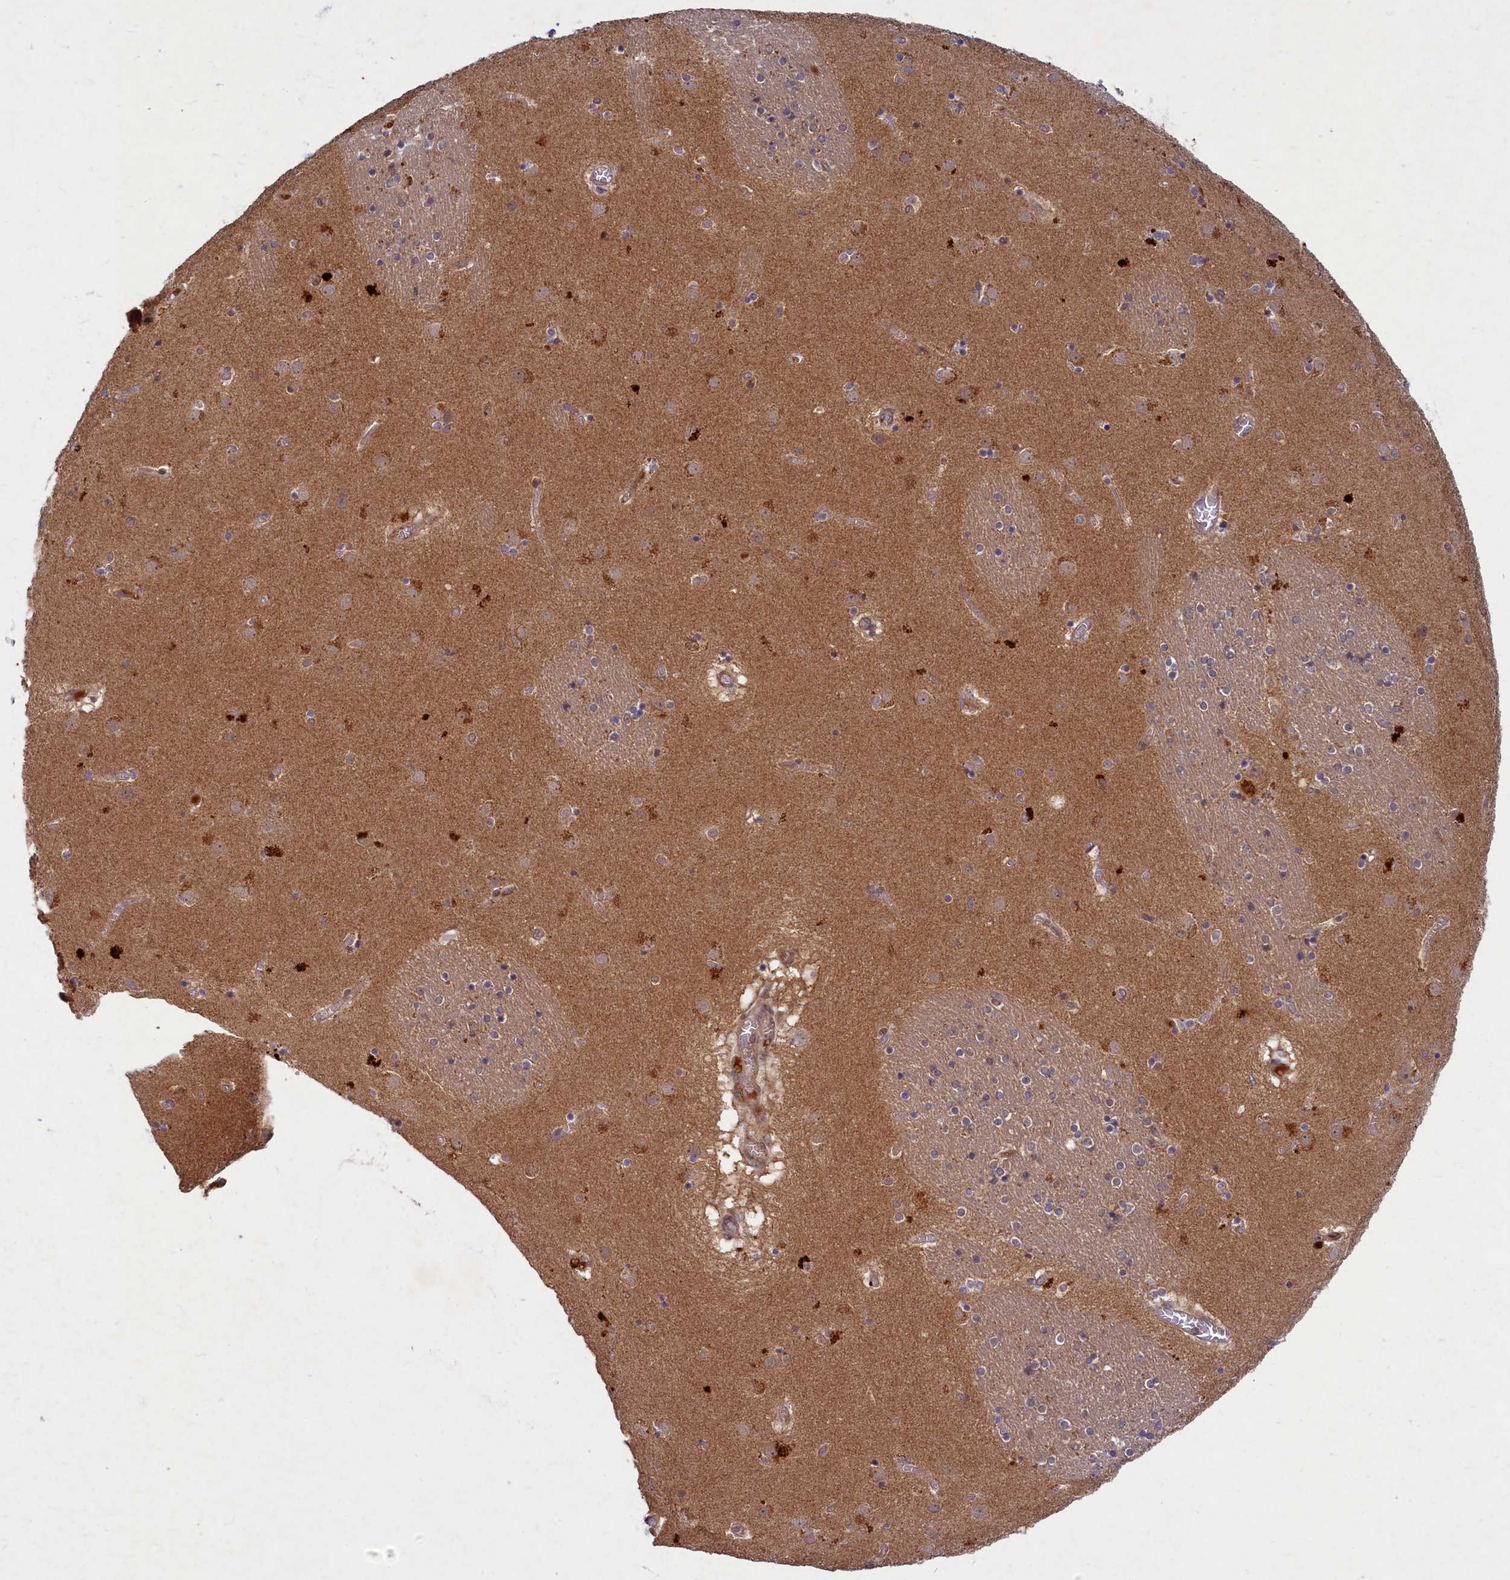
{"staining": {"intensity": "weak", "quantity": "<25%", "location": "cytoplasmic/membranous"}, "tissue": "caudate", "cell_type": "Glial cells", "image_type": "normal", "snomed": [{"axis": "morphology", "description": "Normal tissue, NOS"}, {"axis": "topography", "description": "Lateral ventricle wall"}], "caption": "This is an IHC image of benign caudate. There is no positivity in glial cells.", "gene": "BICD1", "patient": {"sex": "male", "age": 70}}